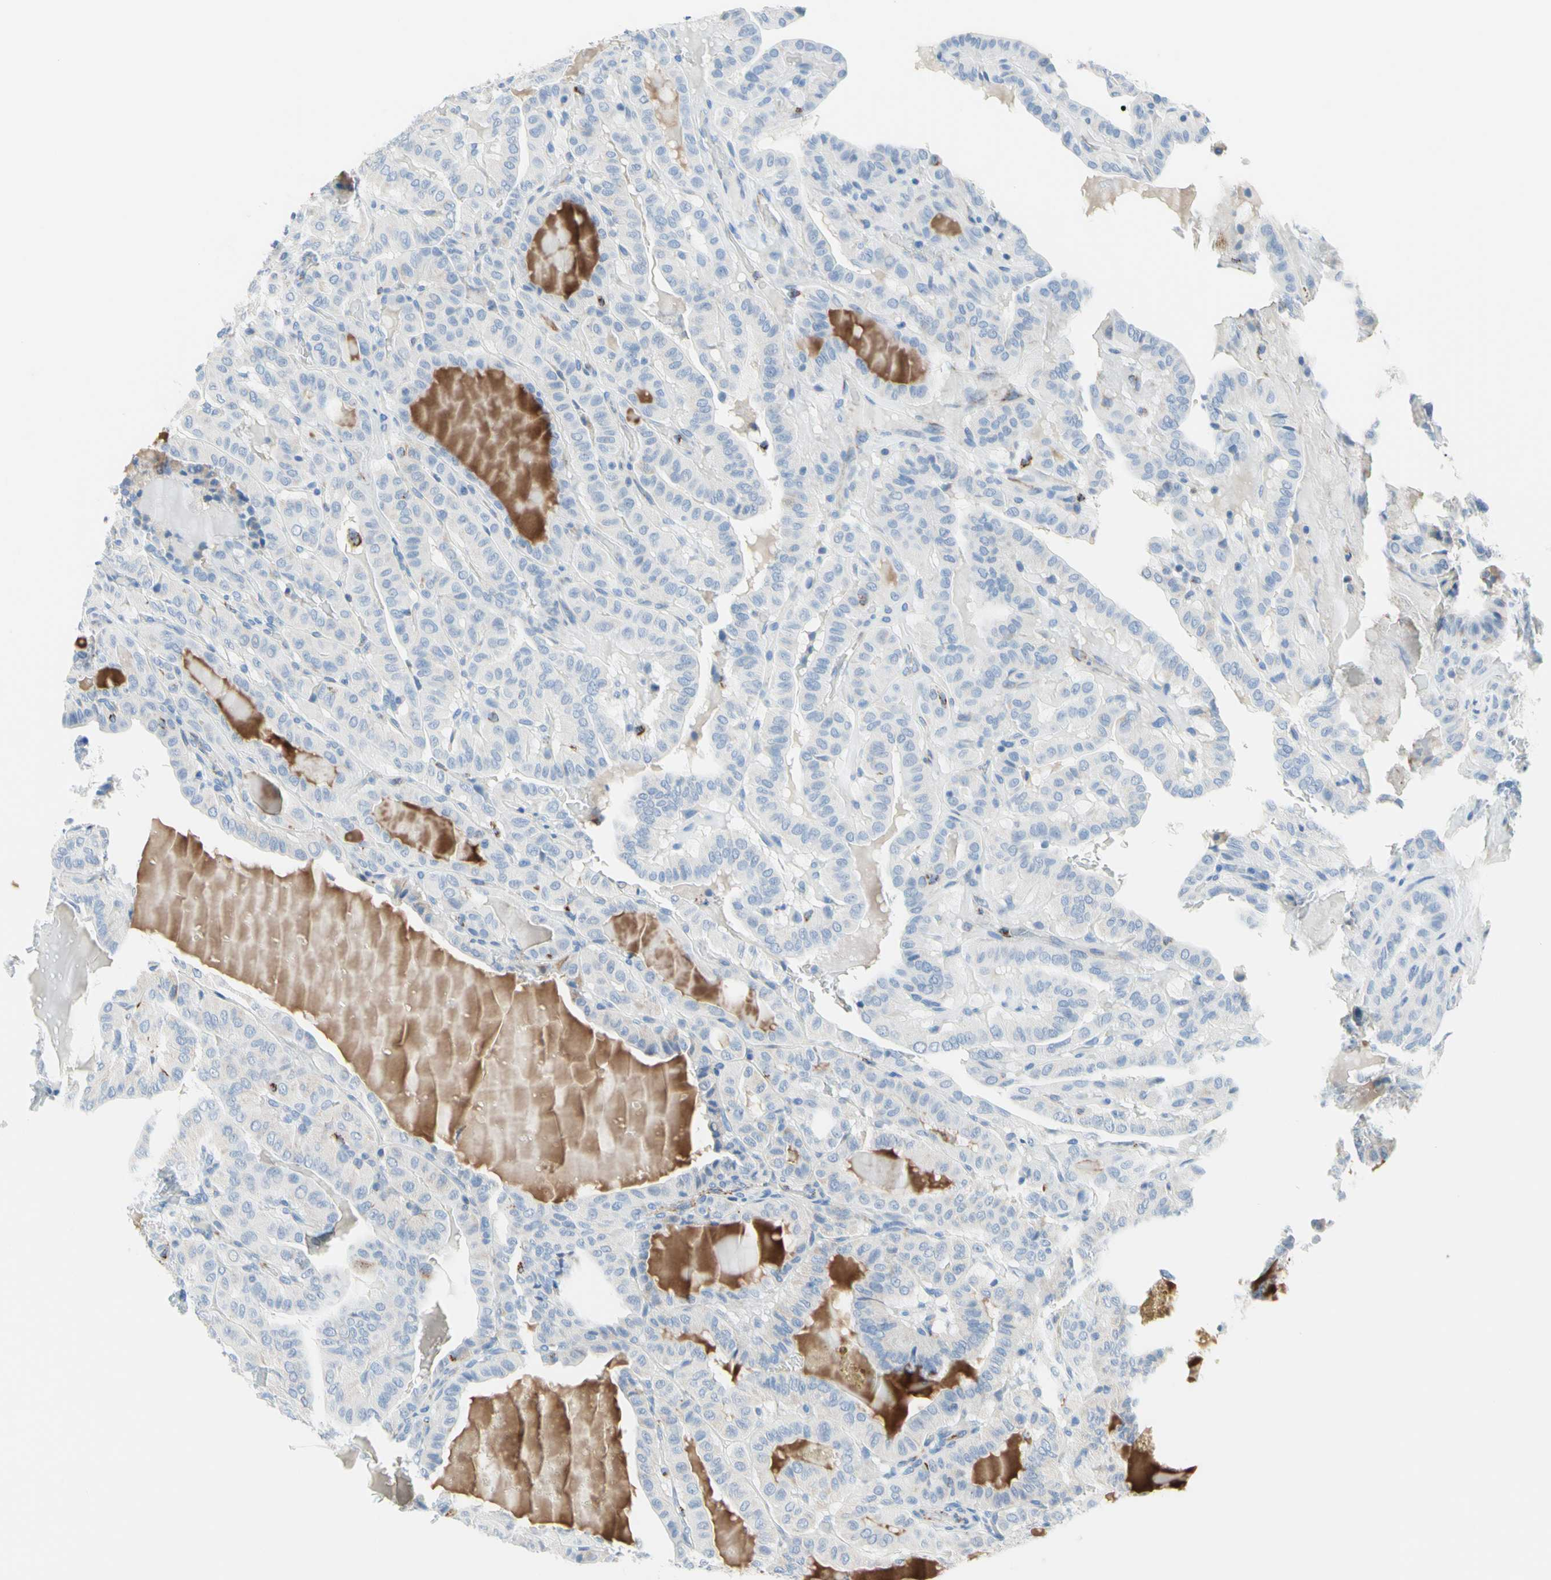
{"staining": {"intensity": "negative", "quantity": "none", "location": "none"}, "tissue": "thyroid cancer", "cell_type": "Tumor cells", "image_type": "cancer", "snomed": [{"axis": "morphology", "description": "Papillary adenocarcinoma, NOS"}, {"axis": "topography", "description": "Thyroid gland"}], "caption": "Immunohistochemistry of human papillary adenocarcinoma (thyroid) displays no positivity in tumor cells.", "gene": "CYSLTR1", "patient": {"sex": "male", "age": 77}}